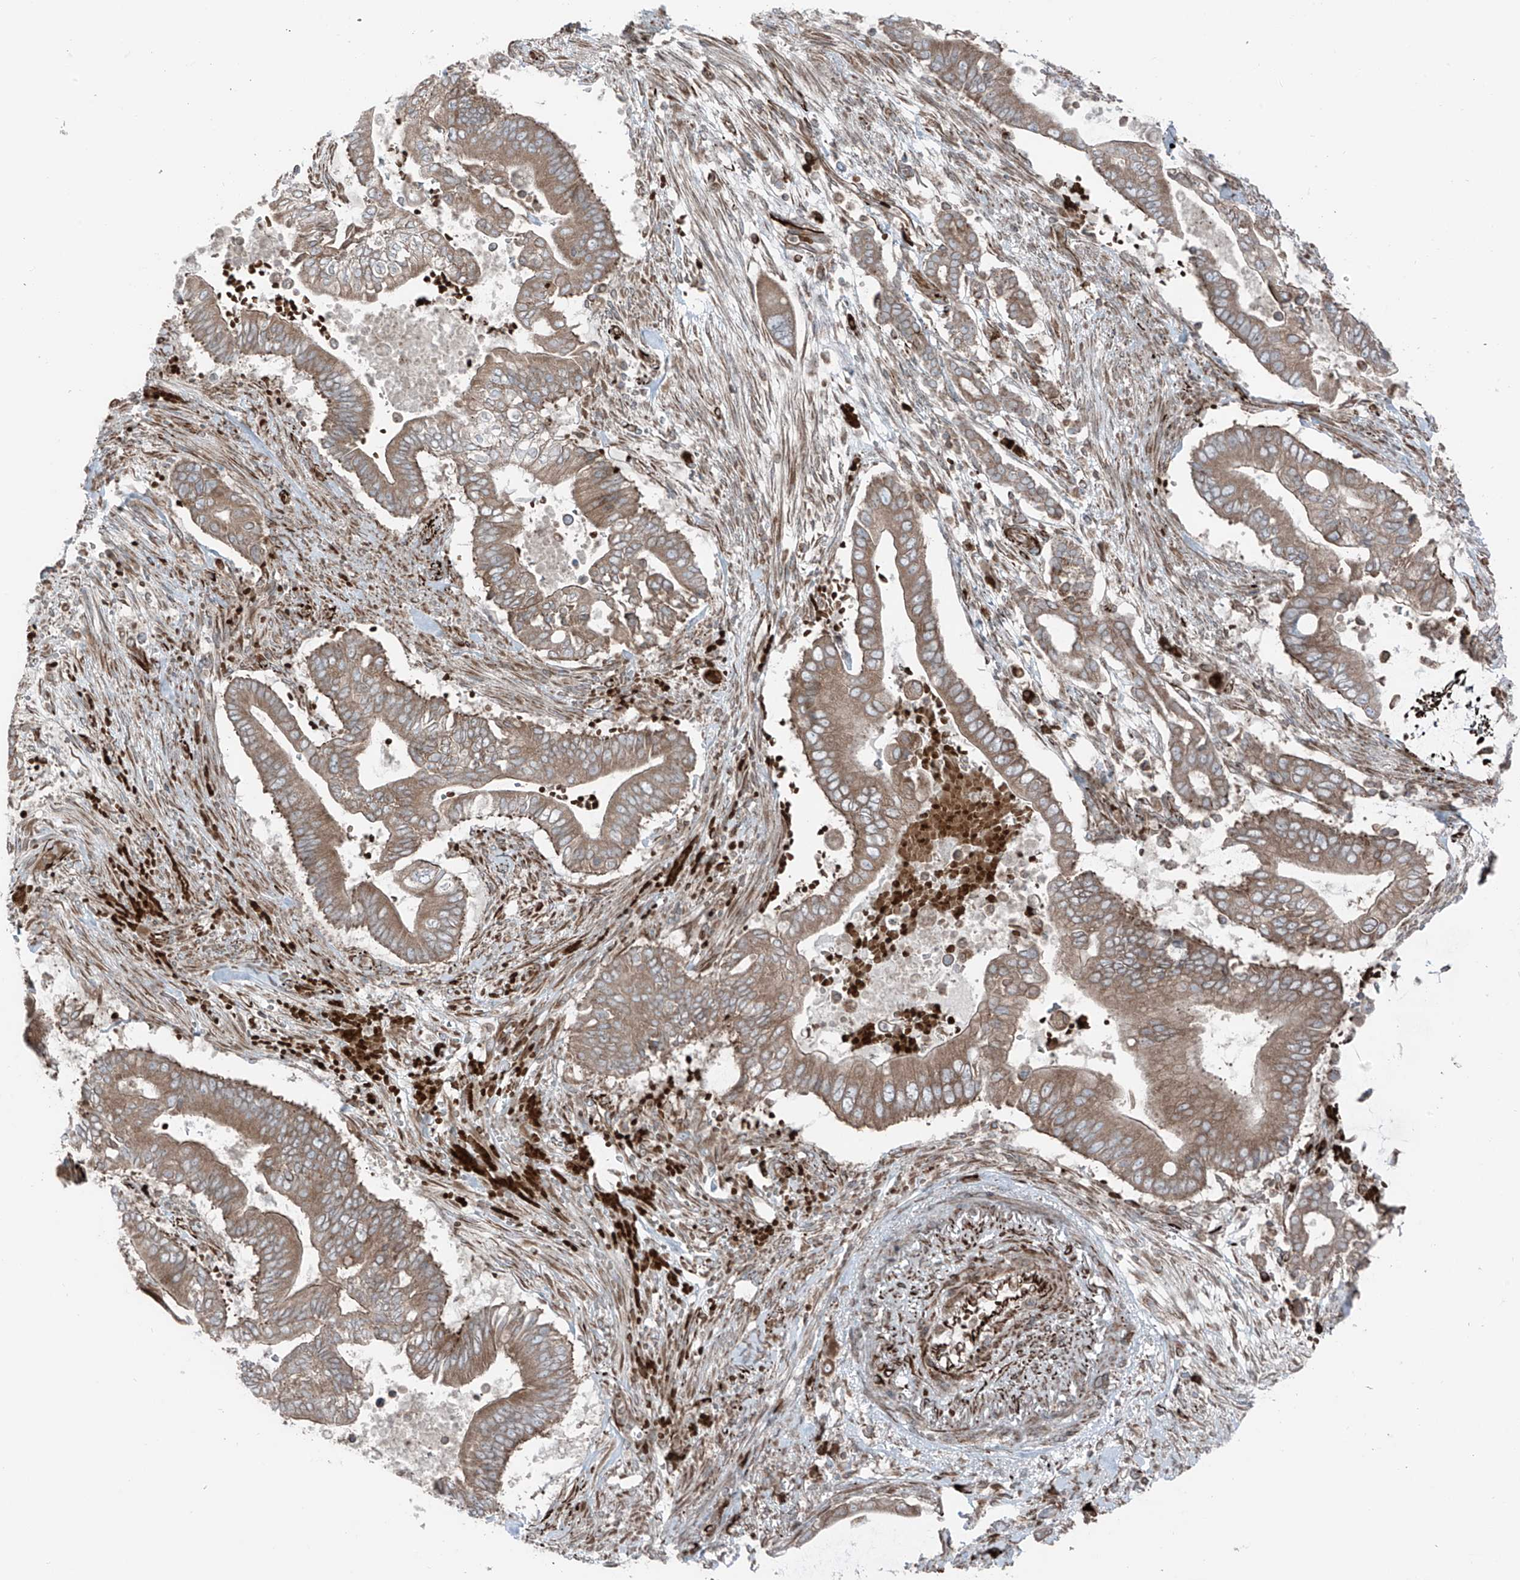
{"staining": {"intensity": "moderate", "quantity": ">75%", "location": "cytoplasmic/membranous"}, "tissue": "pancreatic cancer", "cell_type": "Tumor cells", "image_type": "cancer", "snomed": [{"axis": "morphology", "description": "Adenocarcinoma, NOS"}, {"axis": "topography", "description": "Pancreas"}], "caption": "Immunohistochemical staining of human adenocarcinoma (pancreatic) exhibits medium levels of moderate cytoplasmic/membranous protein expression in approximately >75% of tumor cells.", "gene": "ERLEC1", "patient": {"sex": "male", "age": 68}}